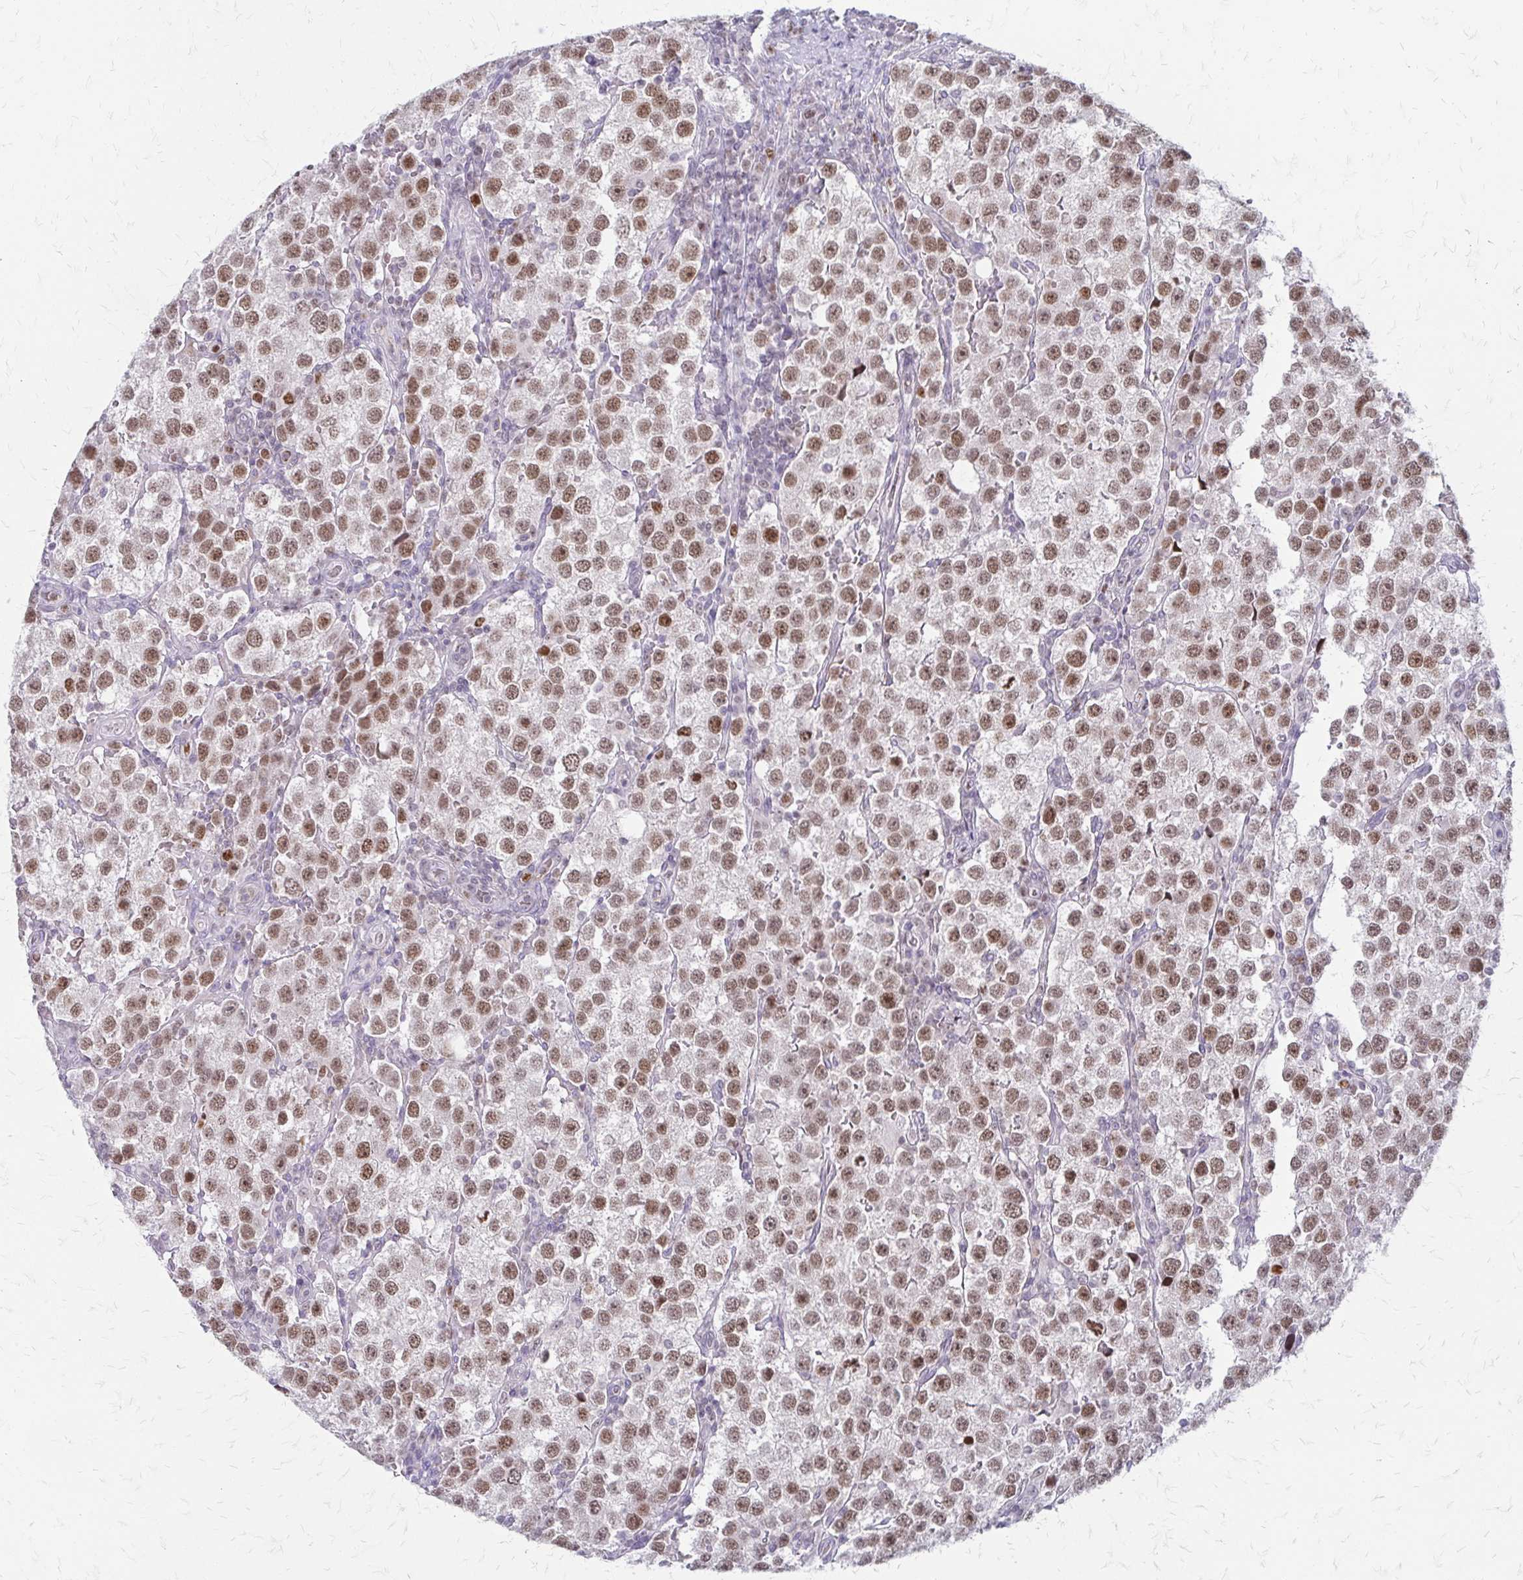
{"staining": {"intensity": "moderate", "quantity": ">75%", "location": "nuclear"}, "tissue": "testis cancer", "cell_type": "Tumor cells", "image_type": "cancer", "snomed": [{"axis": "morphology", "description": "Seminoma, NOS"}, {"axis": "topography", "description": "Testis"}], "caption": "Immunohistochemical staining of human seminoma (testis) demonstrates moderate nuclear protein staining in approximately >75% of tumor cells. (Brightfield microscopy of DAB IHC at high magnification).", "gene": "EED", "patient": {"sex": "male", "age": 37}}